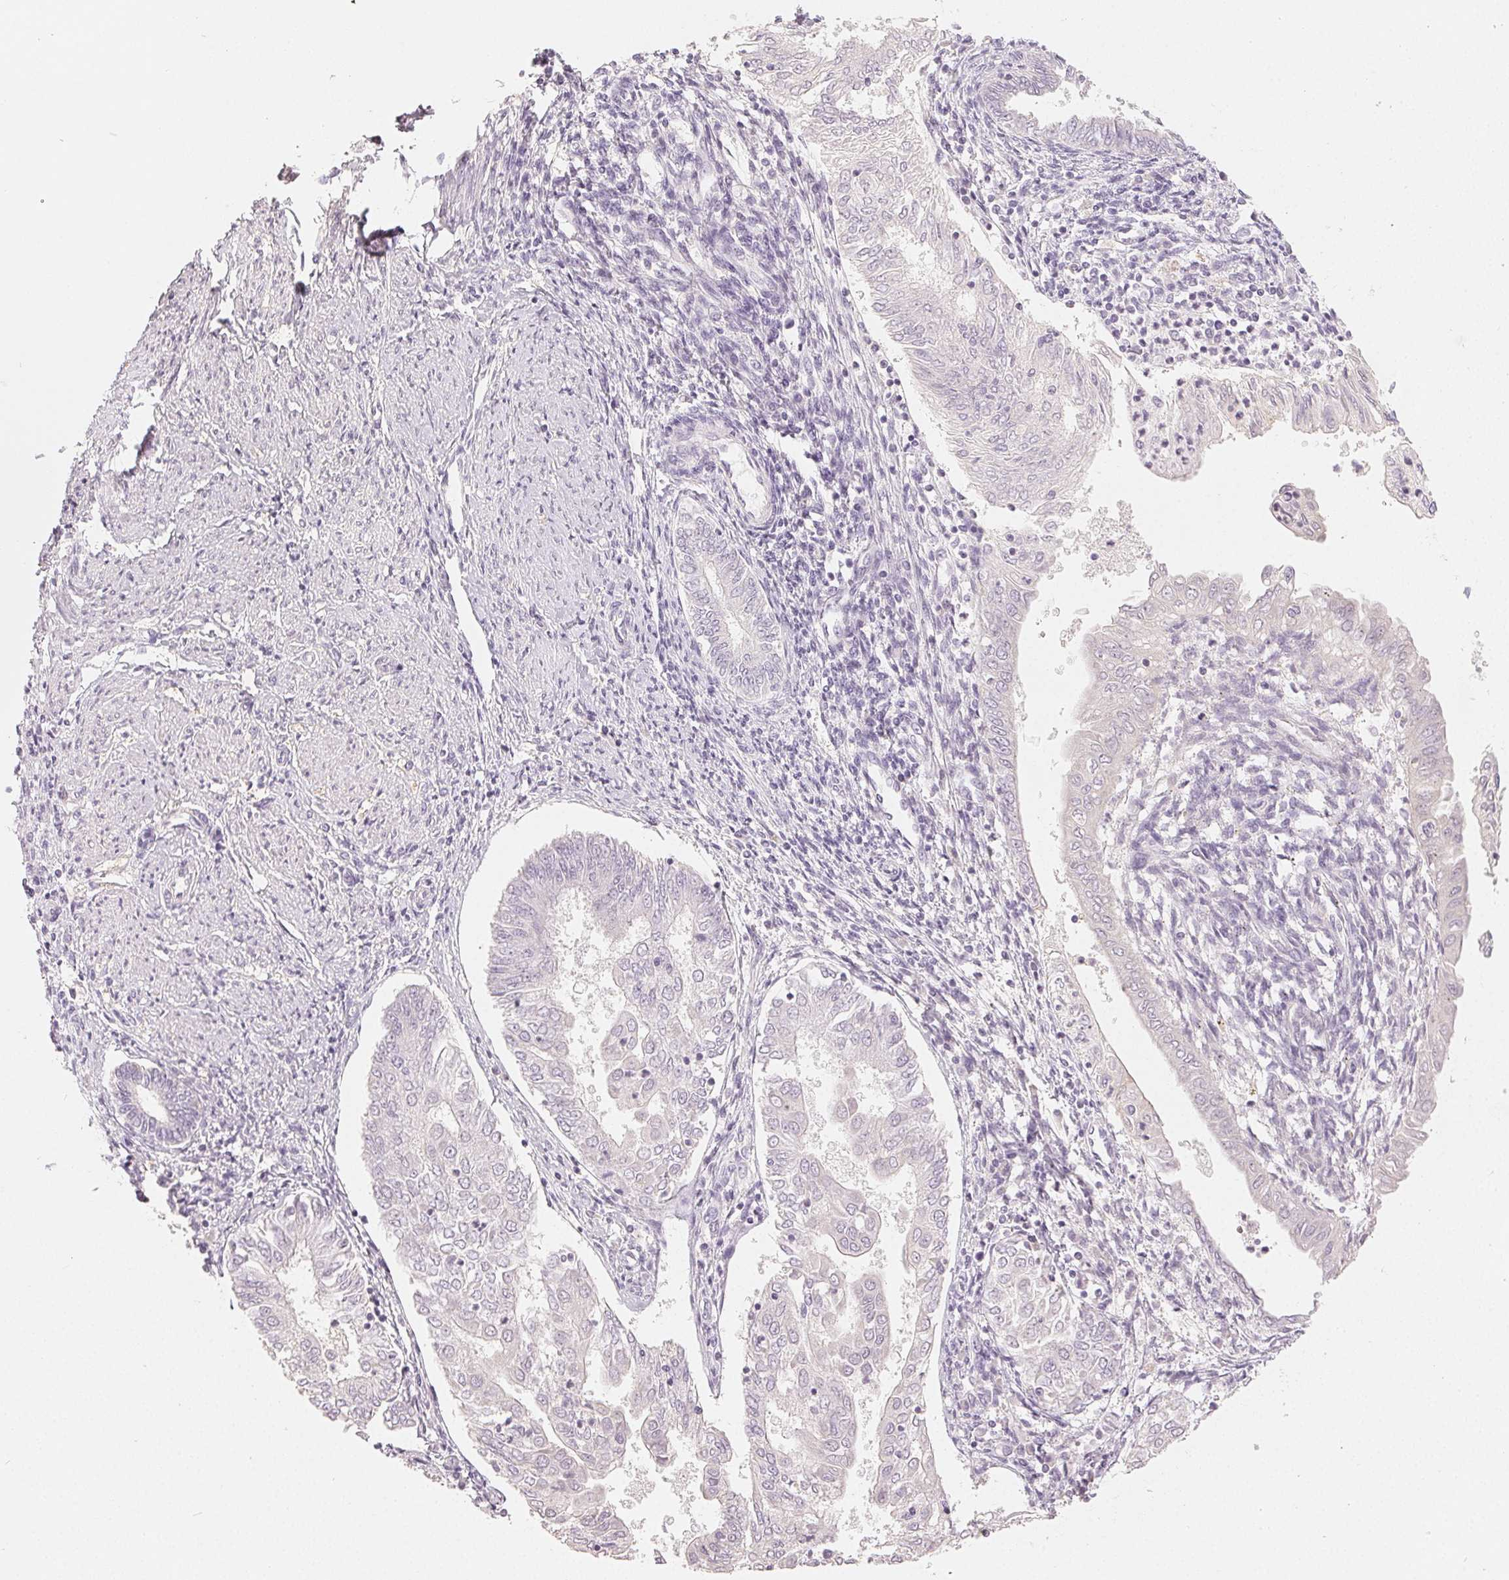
{"staining": {"intensity": "negative", "quantity": "none", "location": "none"}, "tissue": "endometrial cancer", "cell_type": "Tumor cells", "image_type": "cancer", "snomed": [{"axis": "morphology", "description": "Adenocarcinoma, NOS"}, {"axis": "topography", "description": "Endometrium"}], "caption": "Immunohistochemistry of endometrial adenocarcinoma displays no expression in tumor cells. (DAB IHC visualized using brightfield microscopy, high magnification).", "gene": "LVRN", "patient": {"sex": "female", "age": 68}}